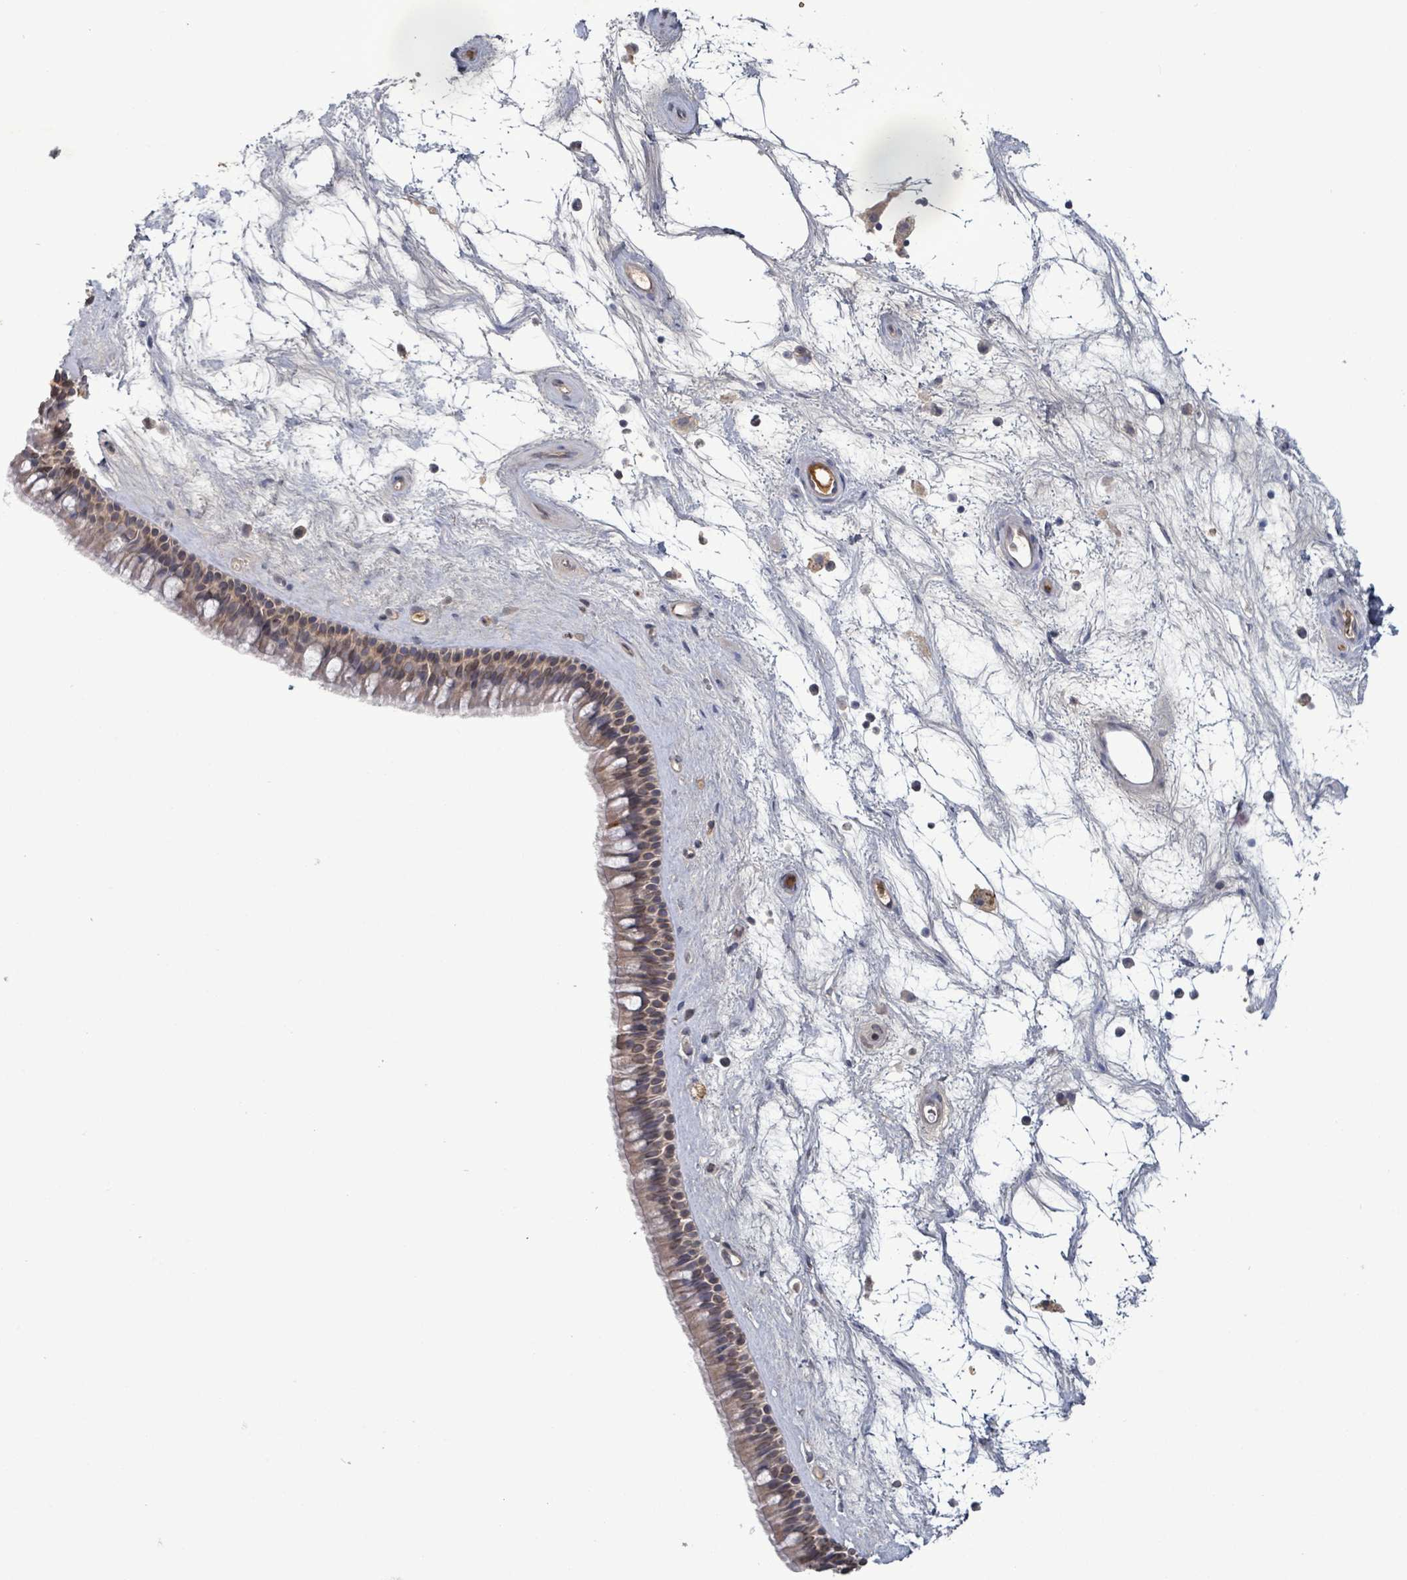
{"staining": {"intensity": "weak", "quantity": "<25%", "location": "cytoplasmic/membranous"}, "tissue": "nasopharynx", "cell_type": "Respiratory epithelial cells", "image_type": "normal", "snomed": [{"axis": "morphology", "description": "Normal tissue, NOS"}, {"axis": "topography", "description": "Nasopharynx"}], "caption": "Immunohistochemistry image of normal nasopharynx stained for a protein (brown), which displays no staining in respiratory epithelial cells.", "gene": "GRM8", "patient": {"sex": "male", "age": 64}}